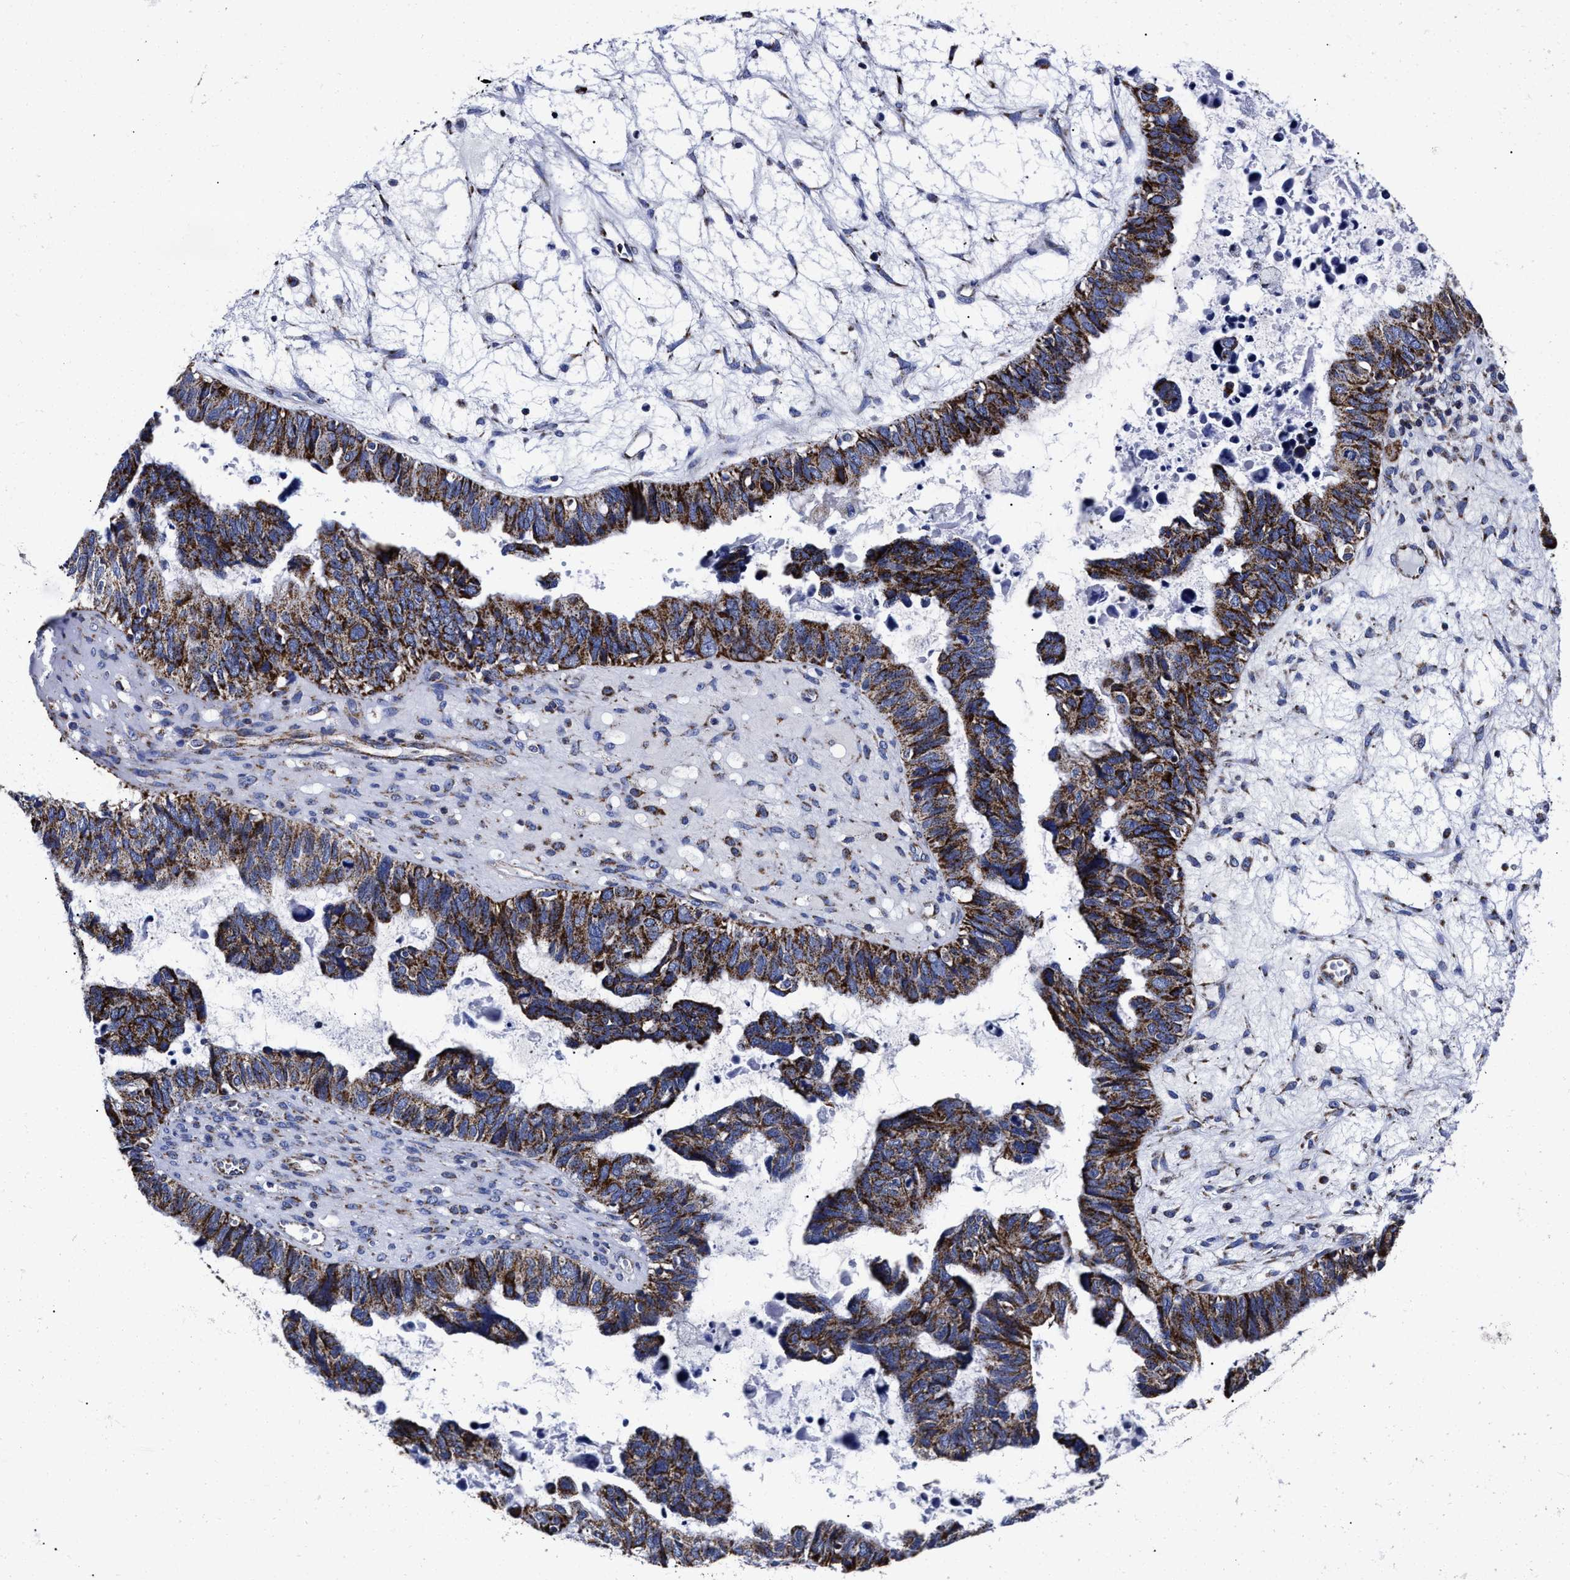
{"staining": {"intensity": "moderate", "quantity": ">75%", "location": "cytoplasmic/membranous"}, "tissue": "ovarian cancer", "cell_type": "Tumor cells", "image_type": "cancer", "snomed": [{"axis": "morphology", "description": "Cystadenocarcinoma, serous, NOS"}, {"axis": "topography", "description": "Ovary"}], "caption": "The histopathology image displays staining of serous cystadenocarcinoma (ovarian), revealing moderate cytoplasmic/membranous protein positivity (brown color) within tumor cells.", "gene": "HINT2", "patient": {"sex": "female", "age": 79}}